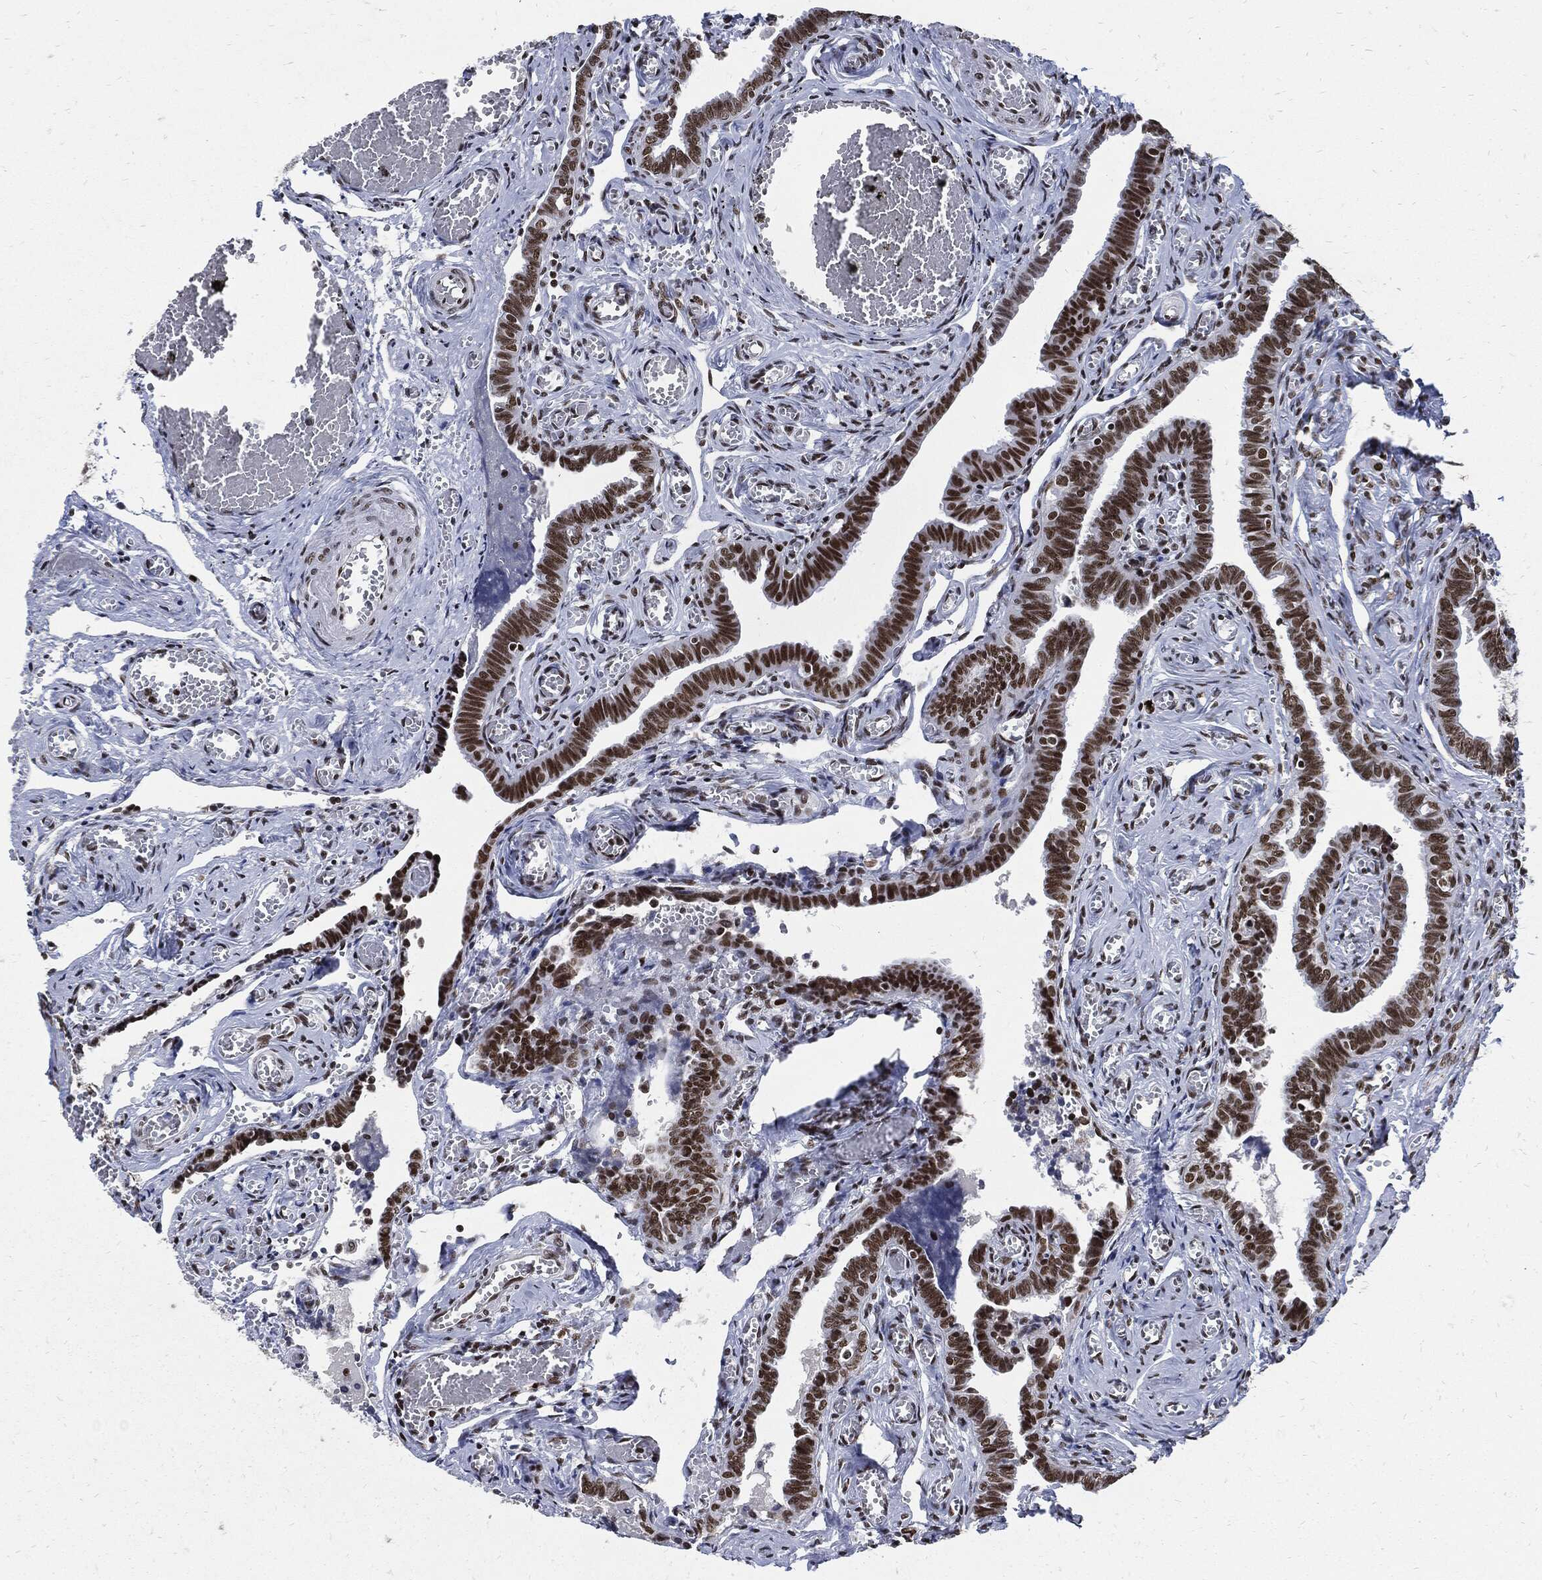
{"staining": {"intensity": "strong", "quantity": ">75%", "location": "nuclear"}, "tissue": "fallopian tube", "cell_type": "Glandular cells", "image_type": "normal", "snomed": [{"axis": "morphology", "description": "Normal tissue, NOS"}, {"axis": "topography", "description": "Vascular tissue"}, {"axis": "topography", "description": "Fallopian tube"}], "caption": "Glandular cells exhibit high levels of strong nuclear positivity in approximately >75% of cells in unremarkable fallopian tube. (DAB (3,3'-diaminobenzidine) IHC with brightfield microscopy, high magnification).", "gene": "TERF2", "patient": {"sex": "female", "age": 67}}